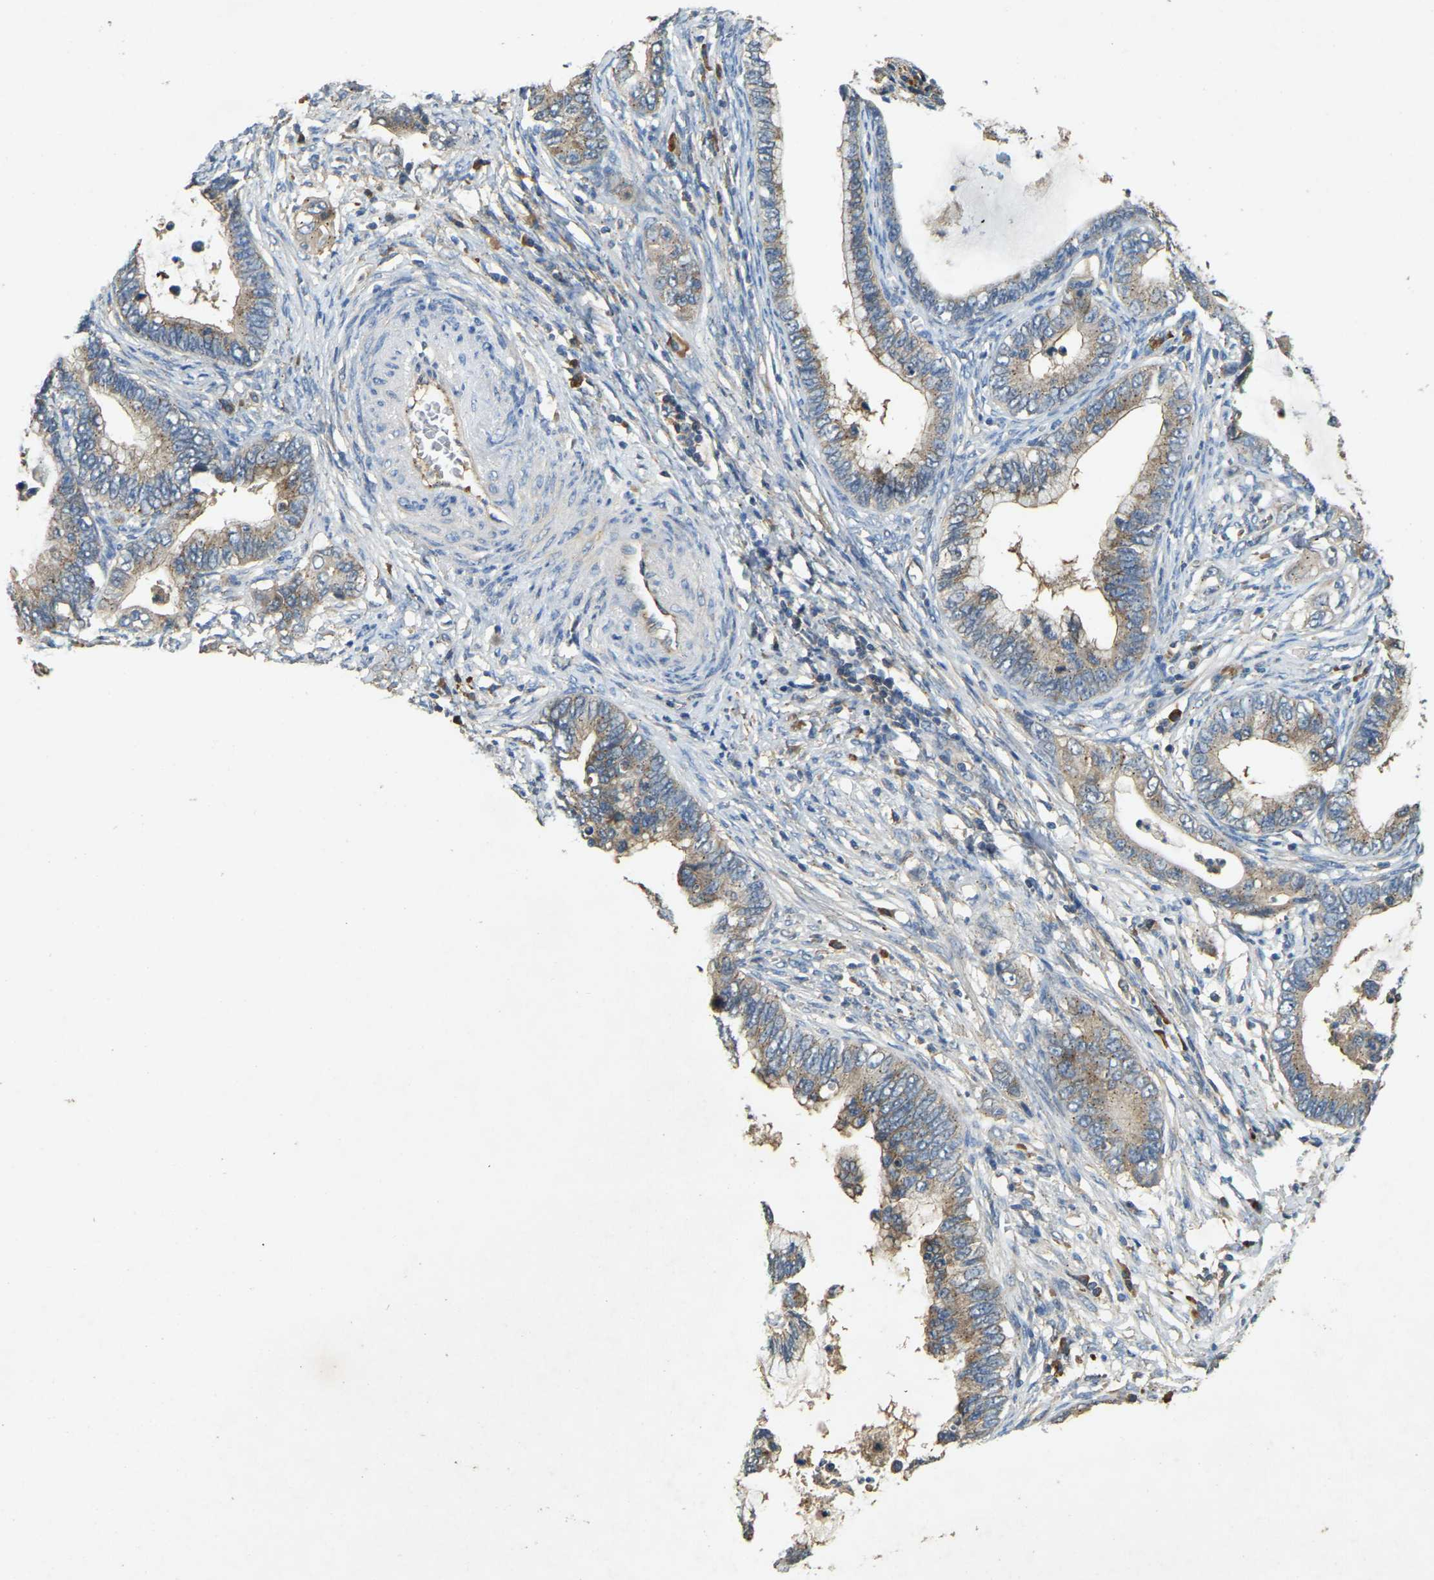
{"staining": {"intensity": "moderate", "quantity": ">75%", "location": "cytoplasmic/membranous"}, "tissue": "cervical cancer", "cell_type": "Tumor cells", "image_type": "cancer", "snomed": [{"axis": "morphology", "description": "Adenocarcinoma, NOS"}, {"axis": "topography", "description": "Cervix"}], "caption": "An immunohistochemistry (IHC) photomicrograph of neoplastic tissue is shown. Protein staining in brown shows moderate cytoplasmic/membranous positivity in adenocarcinoma (cervical) within tumor cells. Using DAB (3,3'-diaminobenzidine) (brown) and hematoxylin (blue) stains, captured at high magnification using brightfield microscopy.", "gene": "CFLAR", "patient": {"sex": "female", "age": 44}}